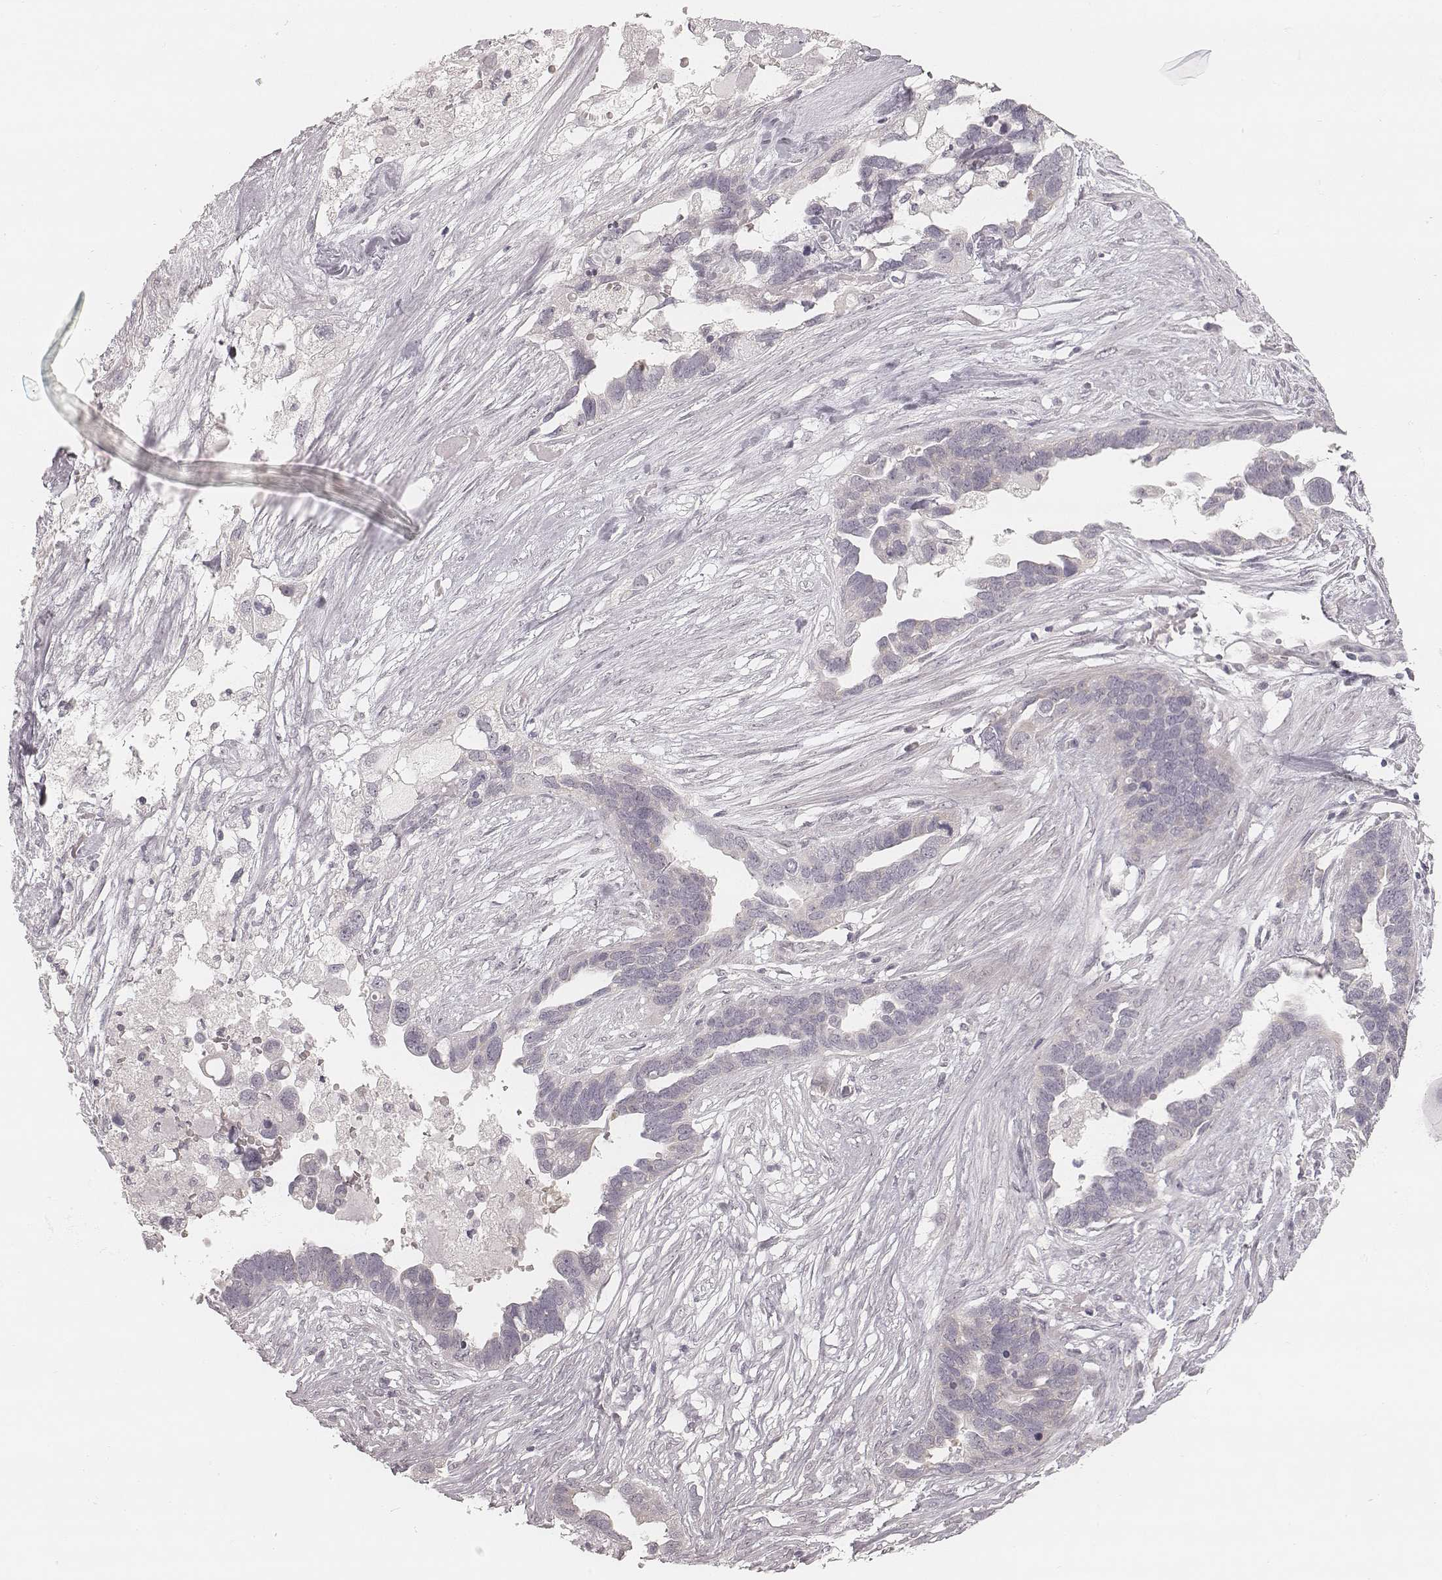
{"staining": {"intensity": "negative", "quantity": "none", "location": "none"}, "tissue": "ovarian cancer", "cell_type": "Tumor cells", "image_type": "cancer", "snomed": [{"axis": "morphology", "description": "Cystadenocarcinoma, serous, NOS"}, {"axis": "topography", "description": "Ovary"}], "caption": "Immunohistochemistry of human serous cystadenocarcinoma (ovarian) displays no expression in tumor cells.", "gene": "ACACB", "patient": {"sex": "female", "age": 54}}